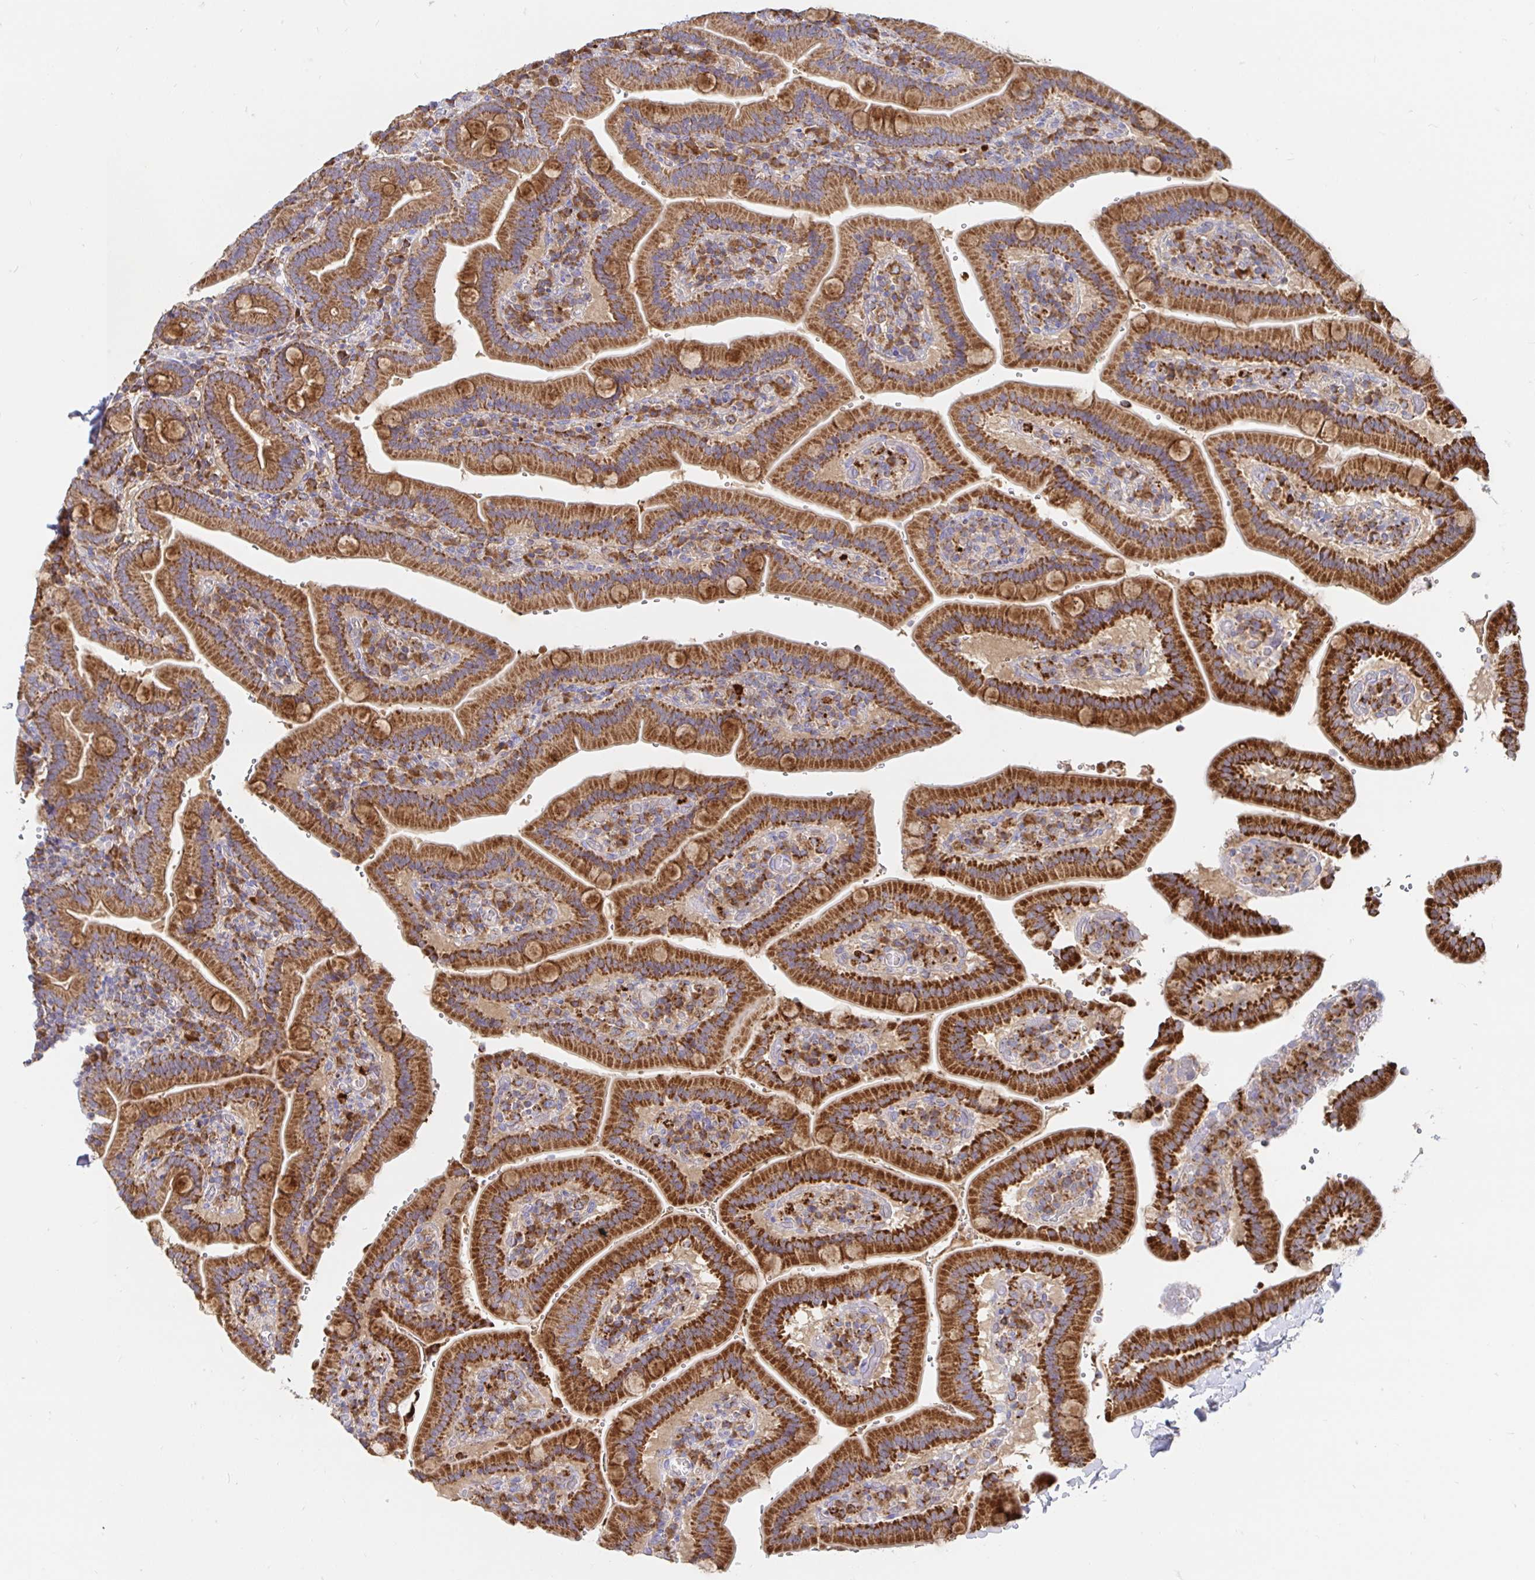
{"staining": {"intensity": "strong", "quantity": ">75%", "location": "cytoplasmic/membranous"}, "tissue": "duodenum", "cell_type": "Glandular cells", "image_type": "normal", "snomed": [{"axis": "morphology", "description": "Normal tissue, NOS"}, {"axis": "topography", "description": "Duodenum"}], "caption": "The immunohistochemical stain labels strong cytoplasmic/membranous staining in glandular cells of normal duodenum. The staining was performed using DAB (3,3'-diaminobenzidine) to visualize the protein expression in brown, while the nuclei were stained in blue with hematoxylin (Magnification: 20x).", "gene": "PRDX3", "patient": {"sex": "female", "age": 62}}